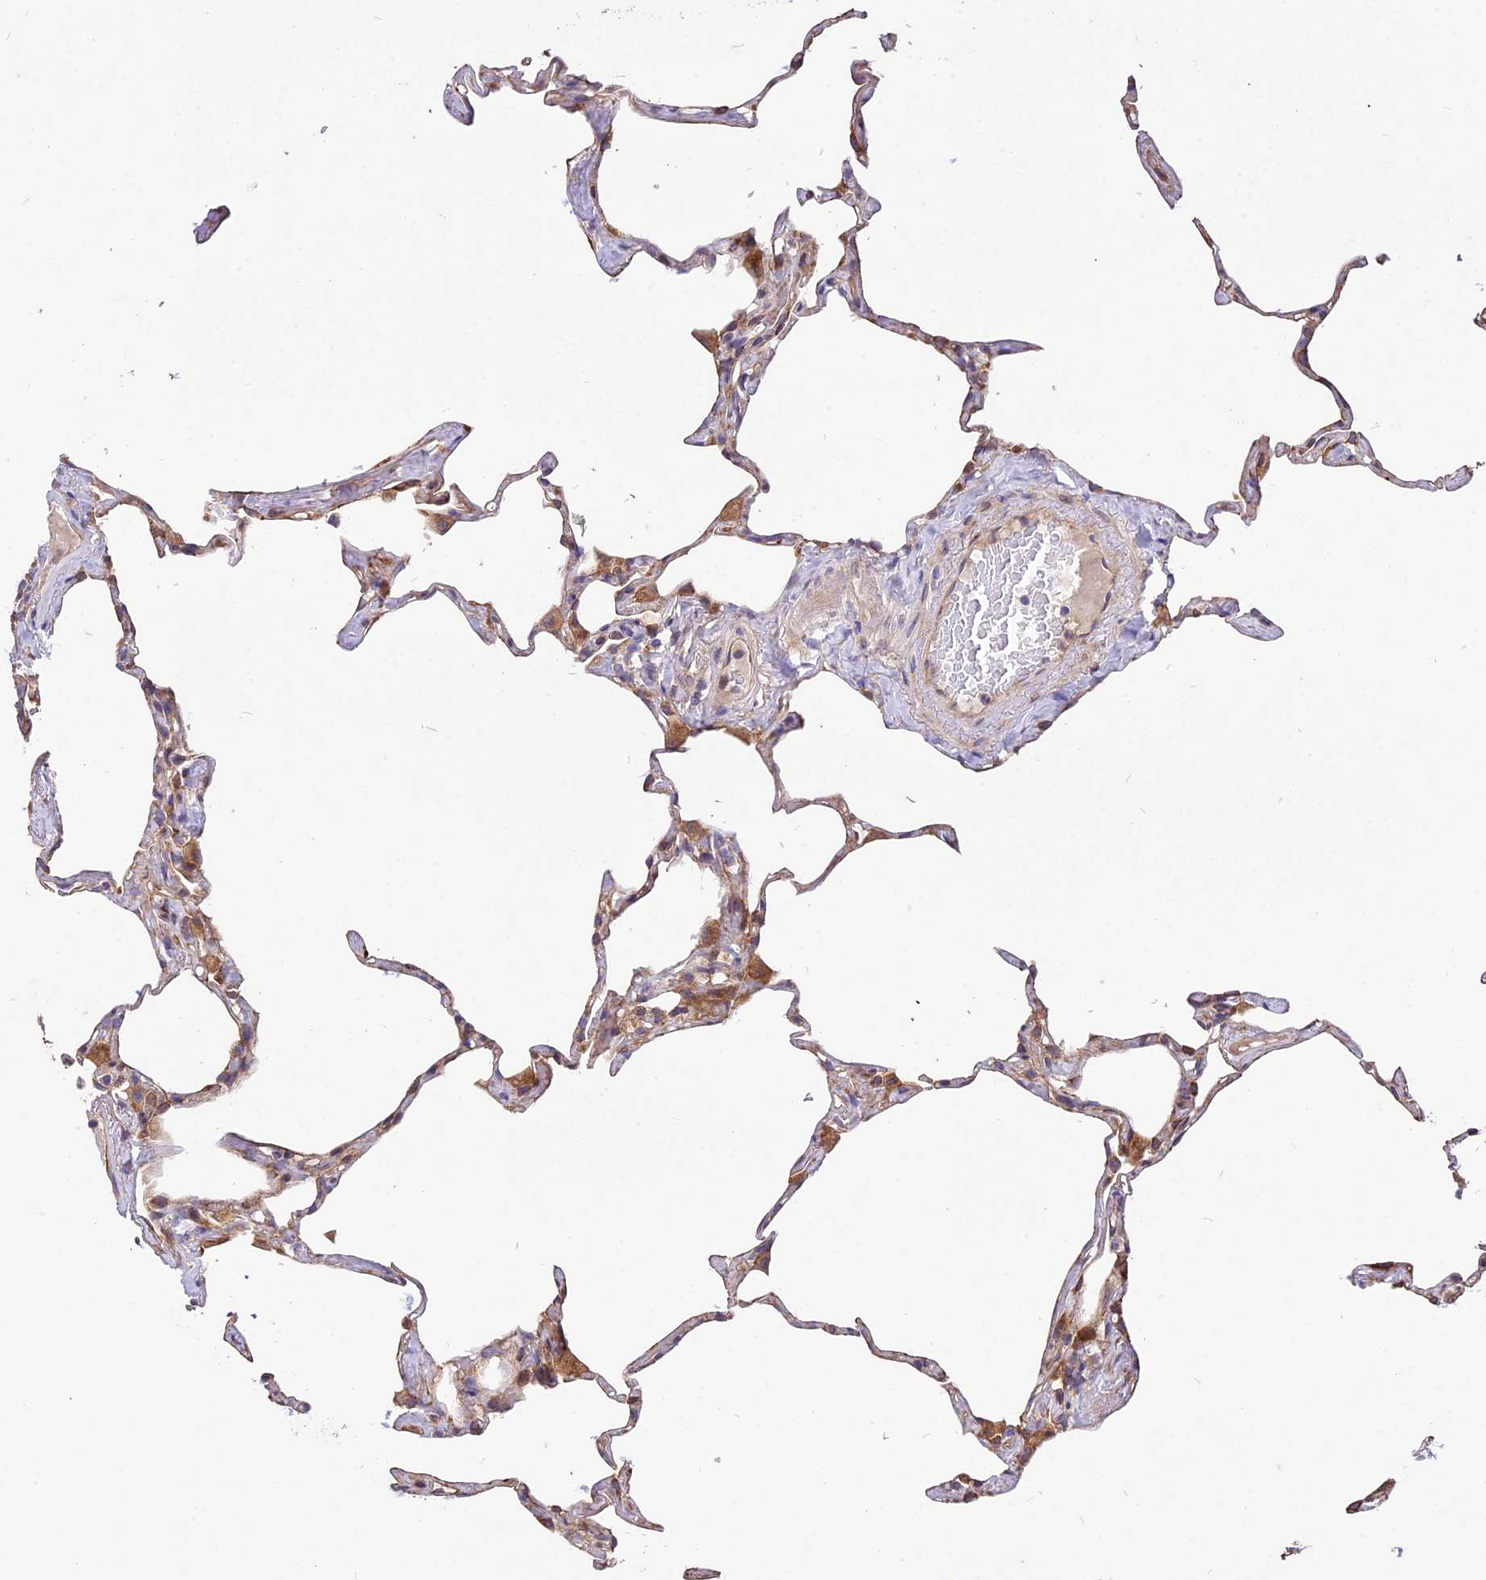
{"staining": {"intensity": "moderate", "quantity": ">75%", "location": "cytoplasmic/membranous"}, "tissue": "lung", "cell_type": "Alveolar cells", "image_type": "normal", "snomed": [{"axis": "morphology", "description": "Normal tissue, NOS"}, {"axis": "topography", "description": "Lung"}], "caption": "Lung stained for a protein exhibits moderate cytoplasmic/membranous positivity in alveolar cells. The protein of interest is shown in brown color, while the nuclei are stained blue.", "gene": "ROCK1", "patient": {"sex": "male", "age": 65}}